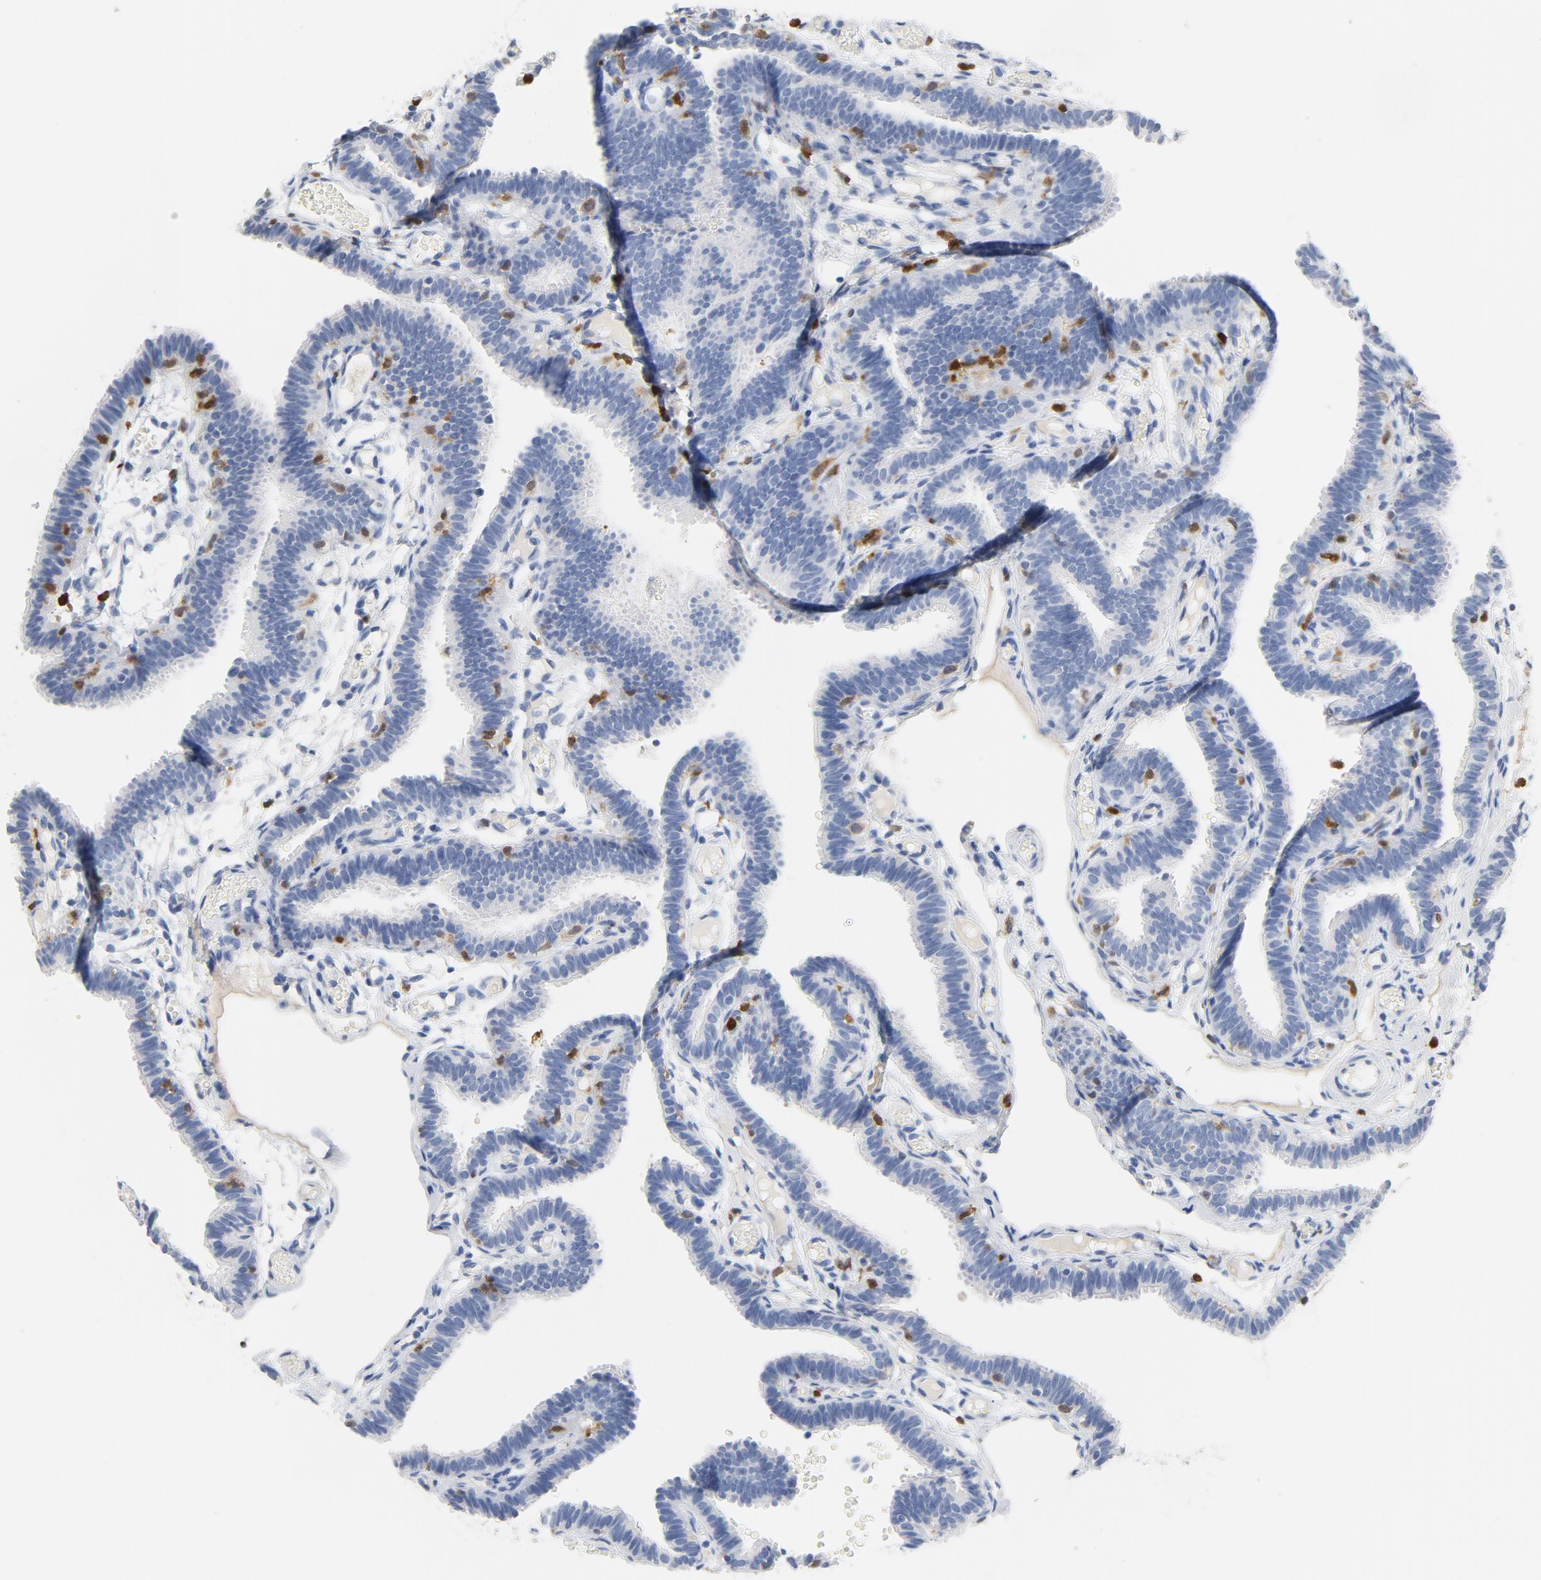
{"staining": {"intensity": "negative", "quantity": "none", "location": "none"}, "tissue": "fallopian tube", "cell_type": "Glandular cells", "image_type": "normal", "snomed": [{"axis": "morphology", "description": "Normal tissue, NOS"}, {"axis": "topography", "description": "Fallopian tube"}], "caption": "A photomicrograph of human fallopian tube is negative for staining in glandular cells. The staining was performed using DAB (3,3'-diaminobenzidine) to visualize the protein expression in brown, while the nuclei were stained in blue with hematoxylin (Magnification: 20x).", "gene": "NCF1", "patient": {"sex": "female", "age": 29}}